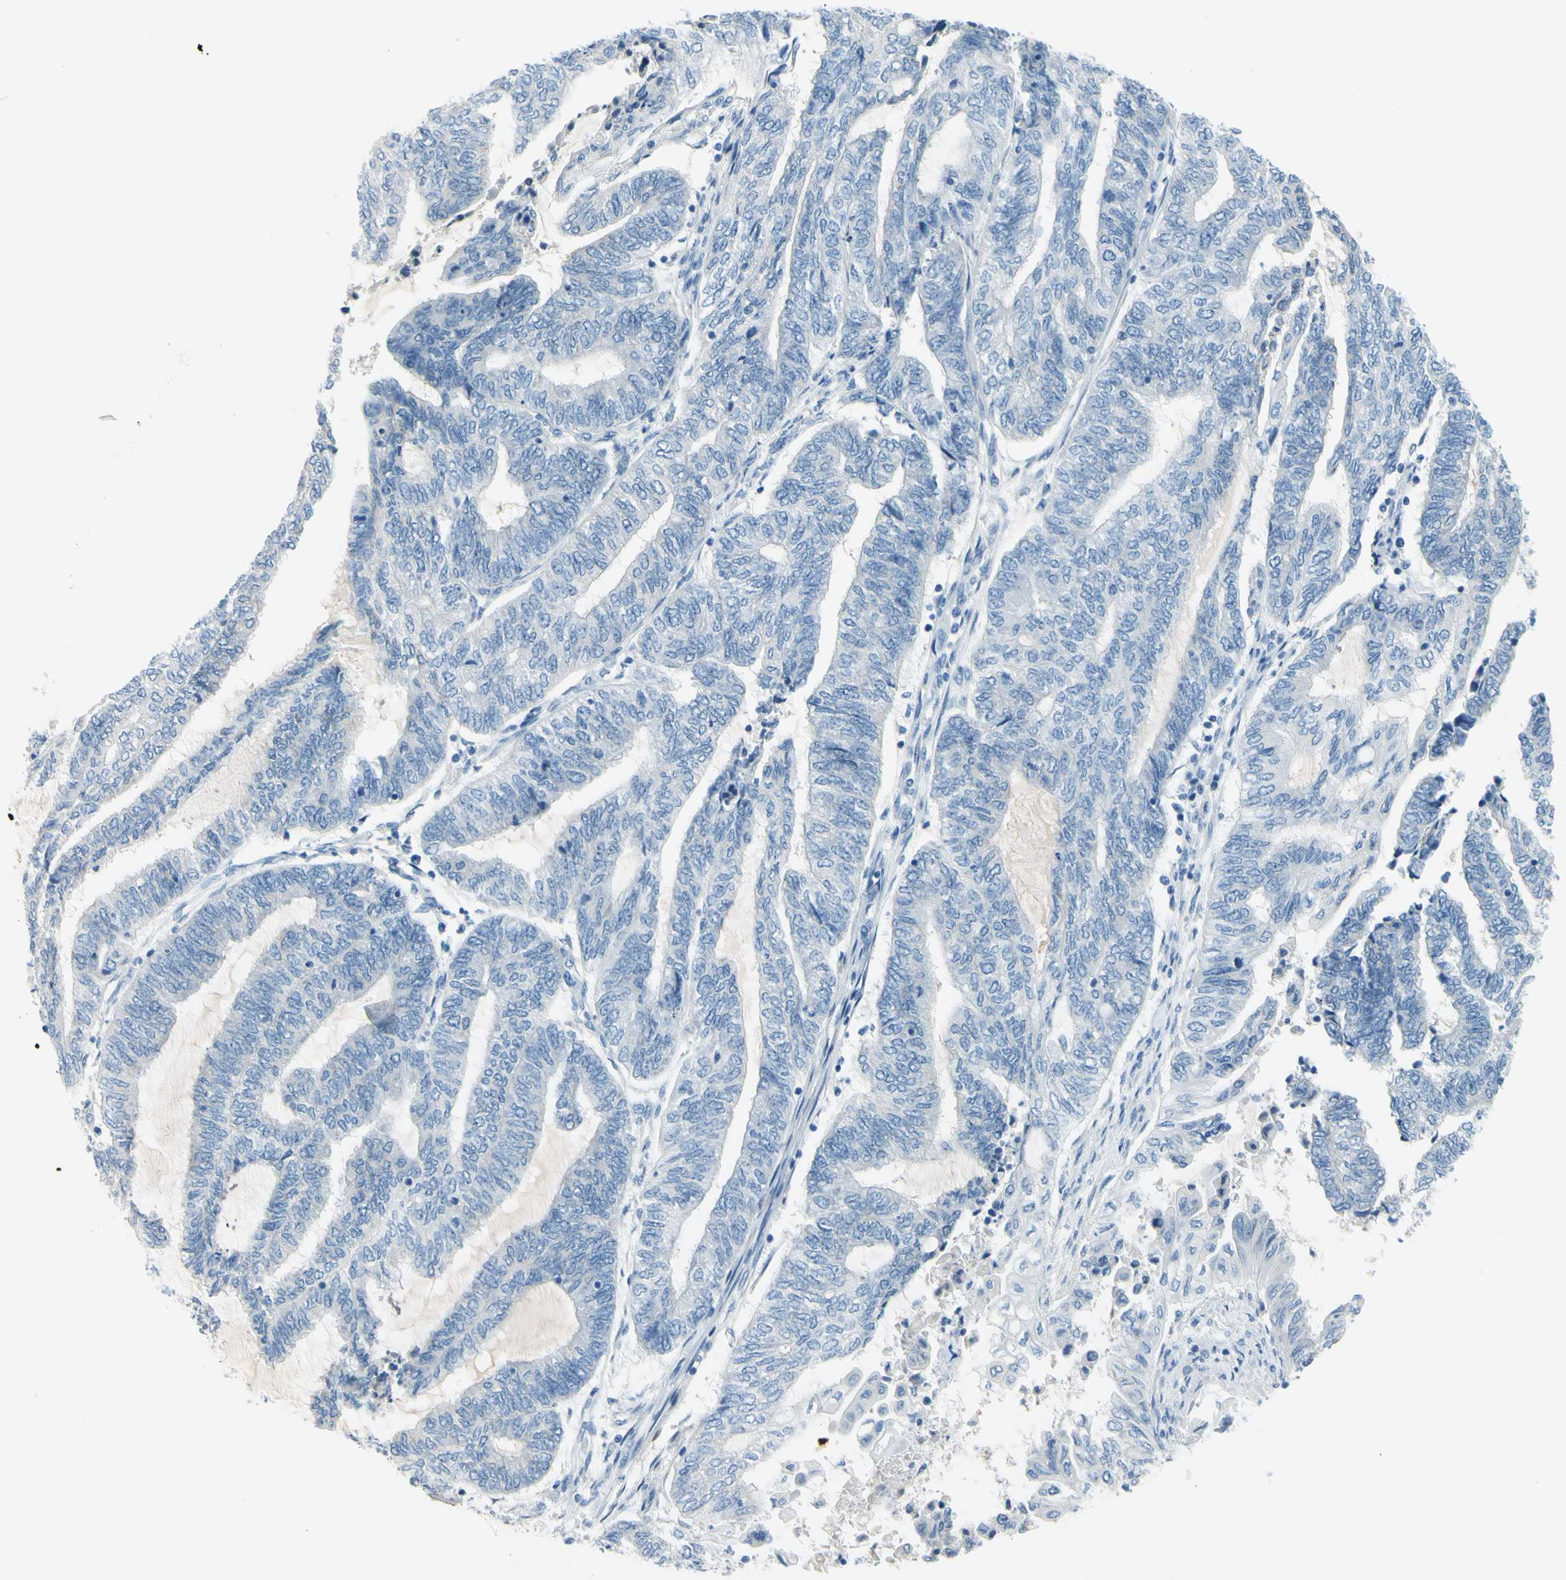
{"staining": {"intensity": "negative", "quantity": "none", "location": "none"}, "tissue": "endometrial cancer", "cell_type": "Tumor cells", "image_type": "cancer", "snomed": [{"axis": "morphology", "description": "Adenocarcinoma, NOS"}, {"axis": "topography", "description": "Uterus"}, {"axis": "topography", "description": "Endometrium"}], "caption": "Tumor cells are negative for brown protein staining in adenocarcinoma (endometrial). (Immunohistochemistry (ihc), brightfield microscopy, high magnification).", "gene": "DCT", "patient": {"sex": "female", "age": 70}}